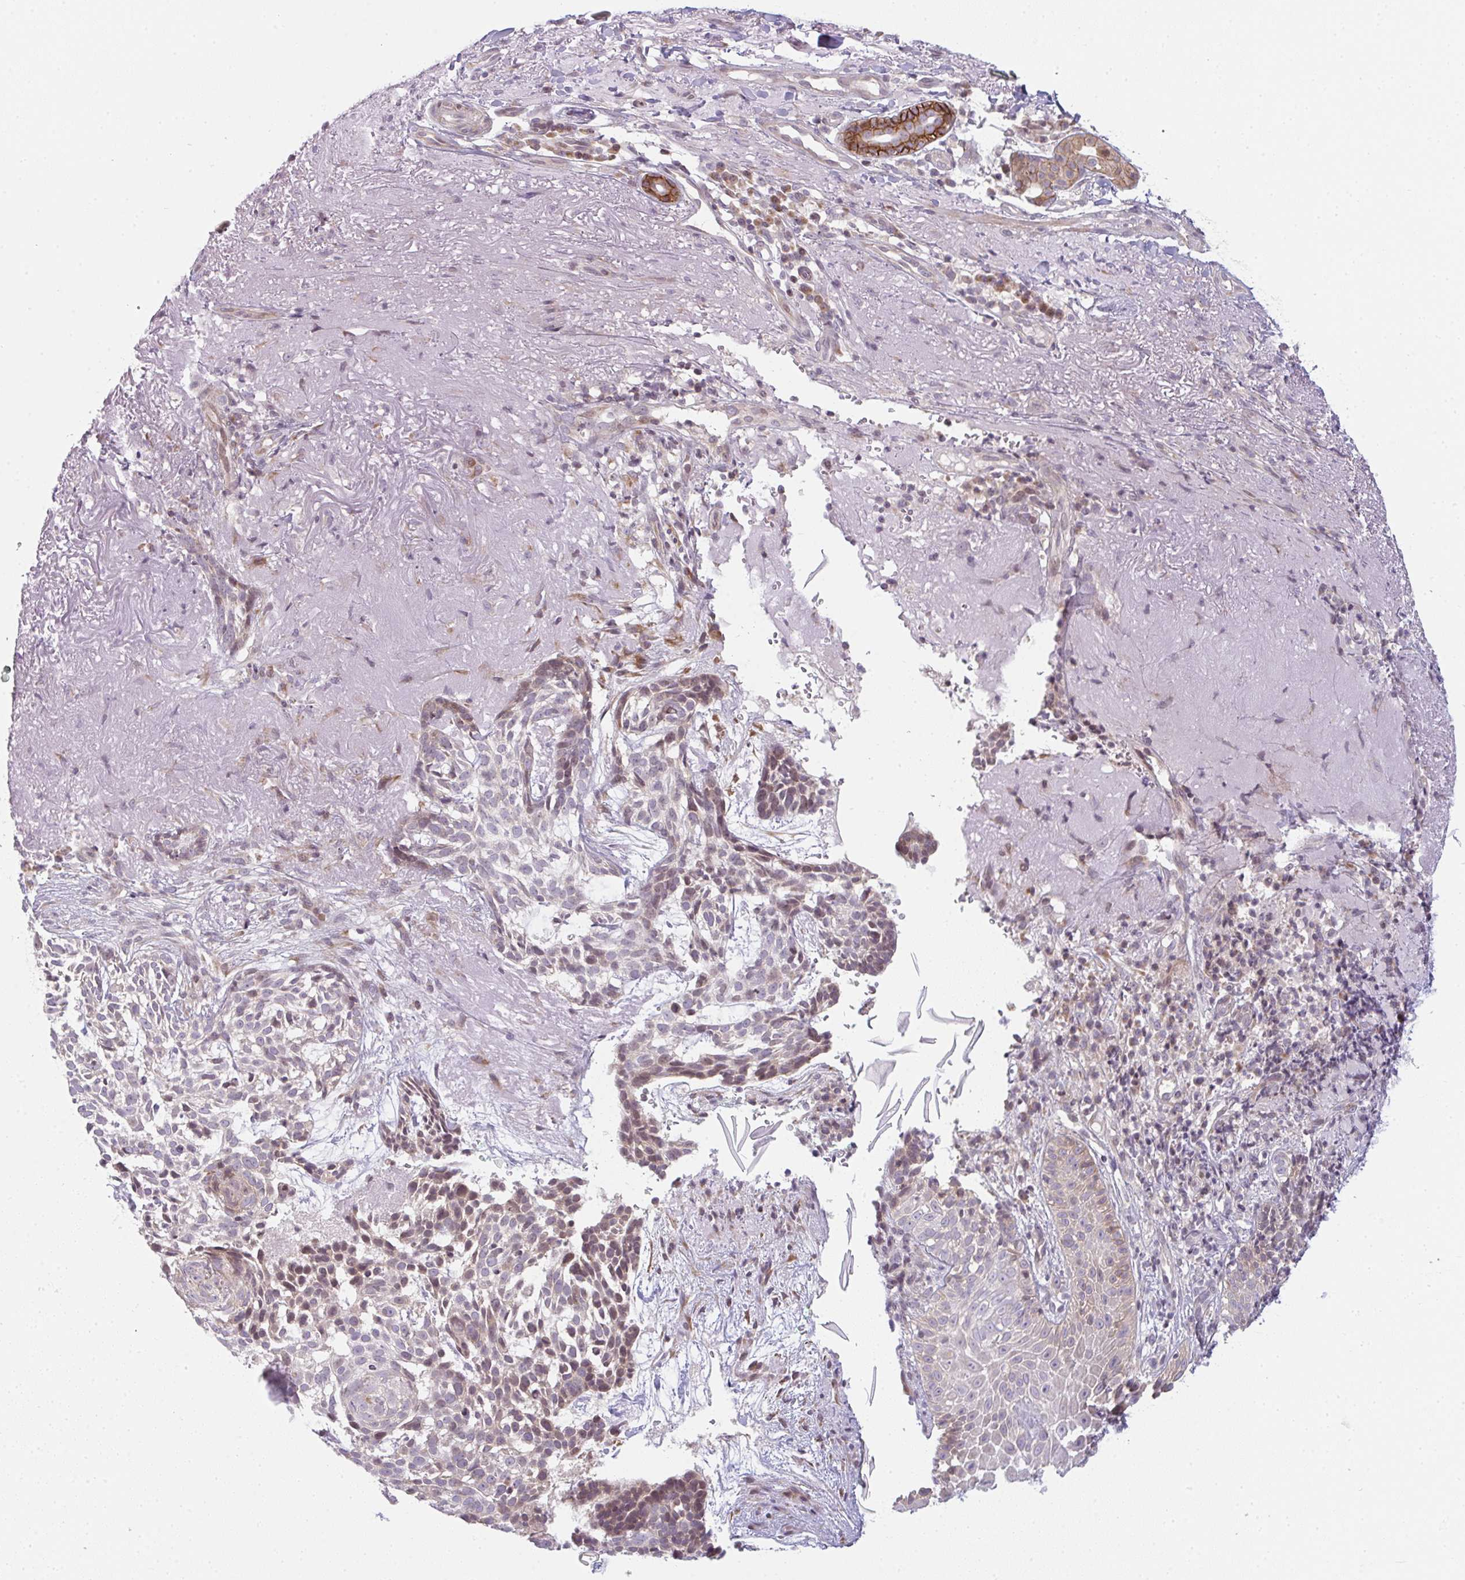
{"staining": {"intensity": "weak", "quantity": "25%-75%", "location": "cytoplasmic/membranous,nuclear"}, "tissue": "skin cancer", "cell_type": "Tumor cells", "image_type": "cancer", "snomed": [{"axis": "morphology", "description": "Basal cell carcinoma"}, {"axis": "topography", "description": "Skin"}, {"axis": "topography", "description": "Skin of face"}], "caption": "The histopathology image reveals immunohistochemical staining of skin cancer. There is weak cytoplasmic/membranous and nuclear positivity is identified in approximately 25%-75% of tumor cells. Nuclei are stained in blue.", "gene": "TMEM237", "patient": {"sex": "female", "age": 80}}